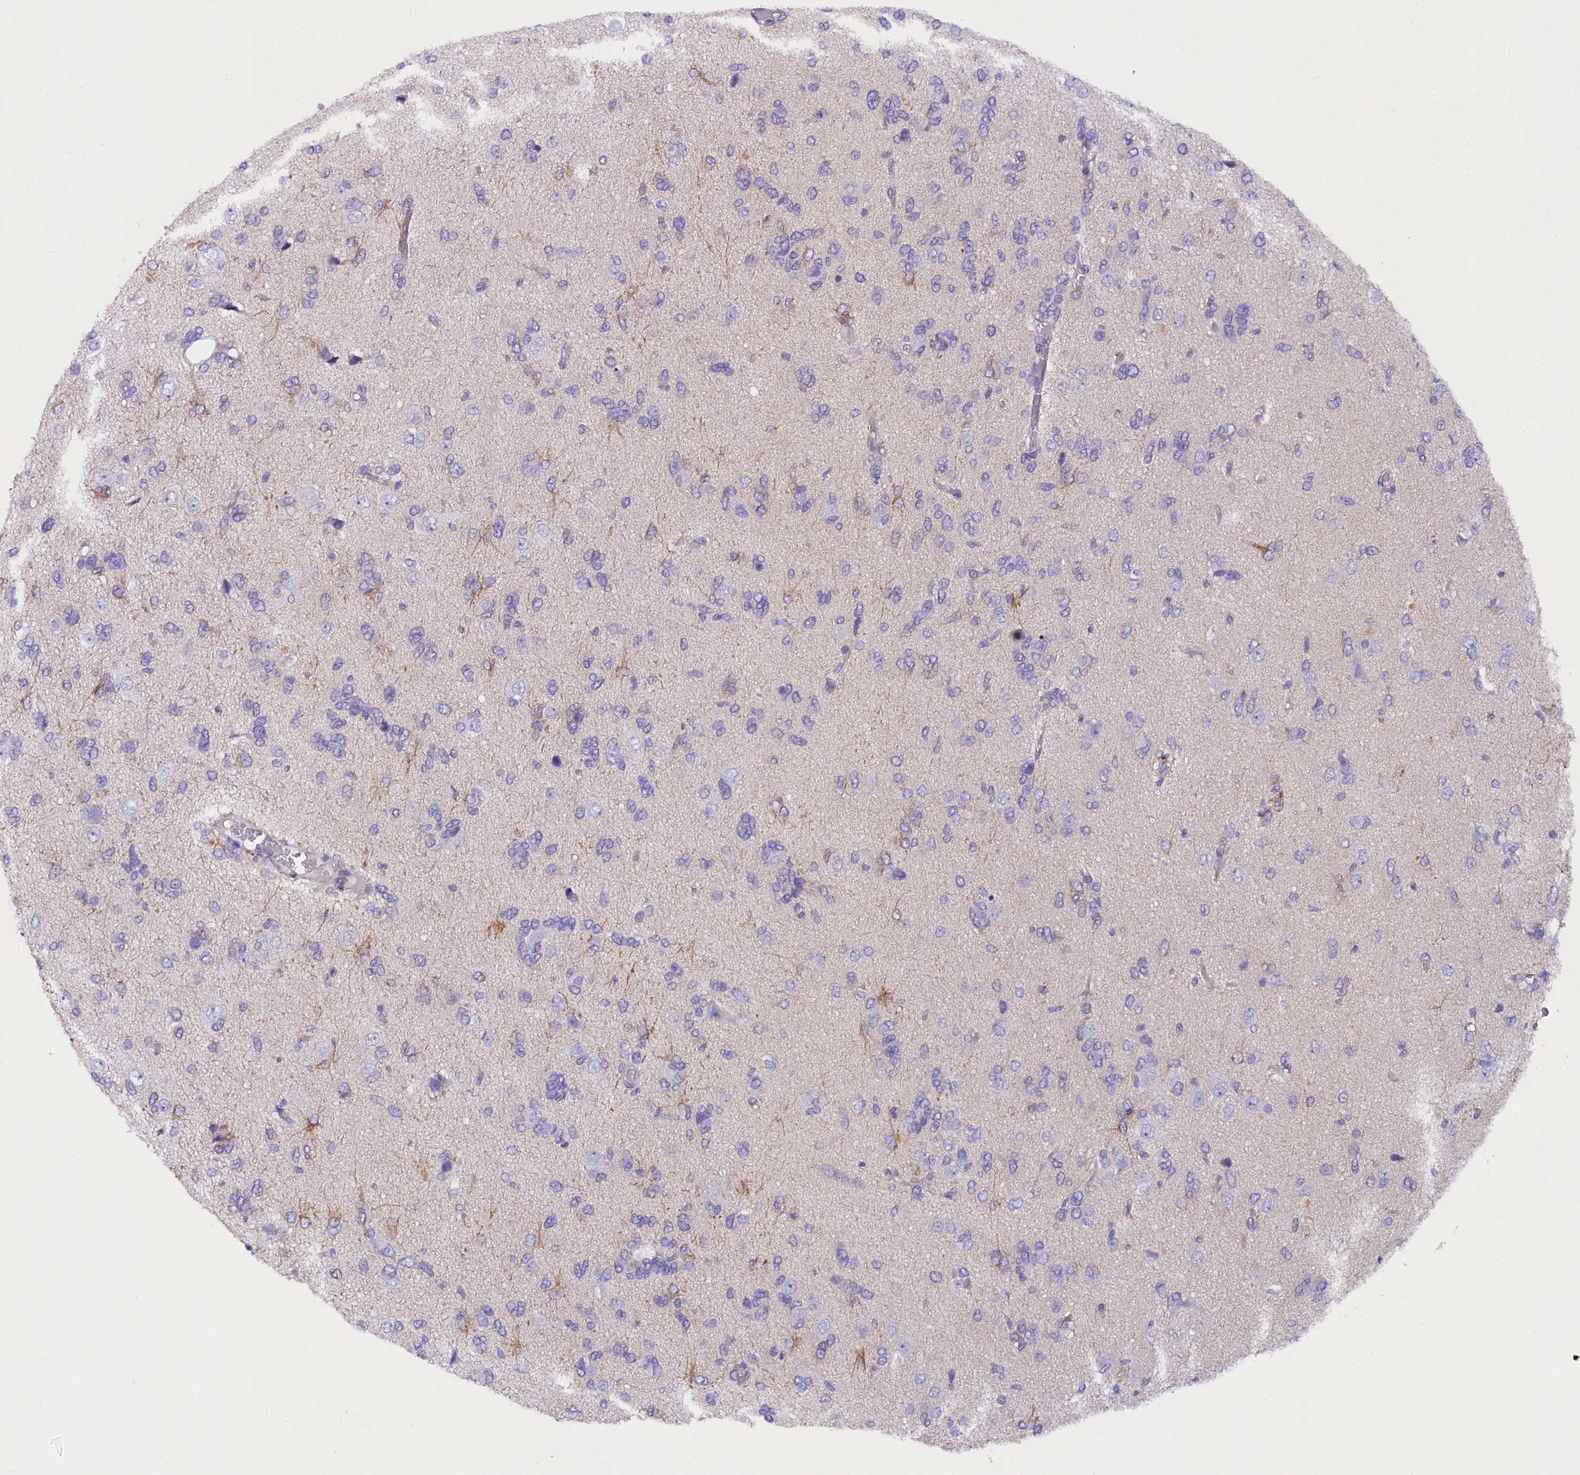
{"staining": {"intensity": "negative", "quantity": "none", "location": "none"}, "tissue": "glioma", "cell_type": "Tumor cells", "image_type": "cancer", "snomed": [{"axis": "morphology", "description": "Glioma, malignant, High grade"}, {"axis": "topography", "description": "Brain"}], "caption": "A histopathology image of human glioma is negative for staining in tumor cells.", "gene": "SOD3", "patient": {"sex": "female", "age": 59}}